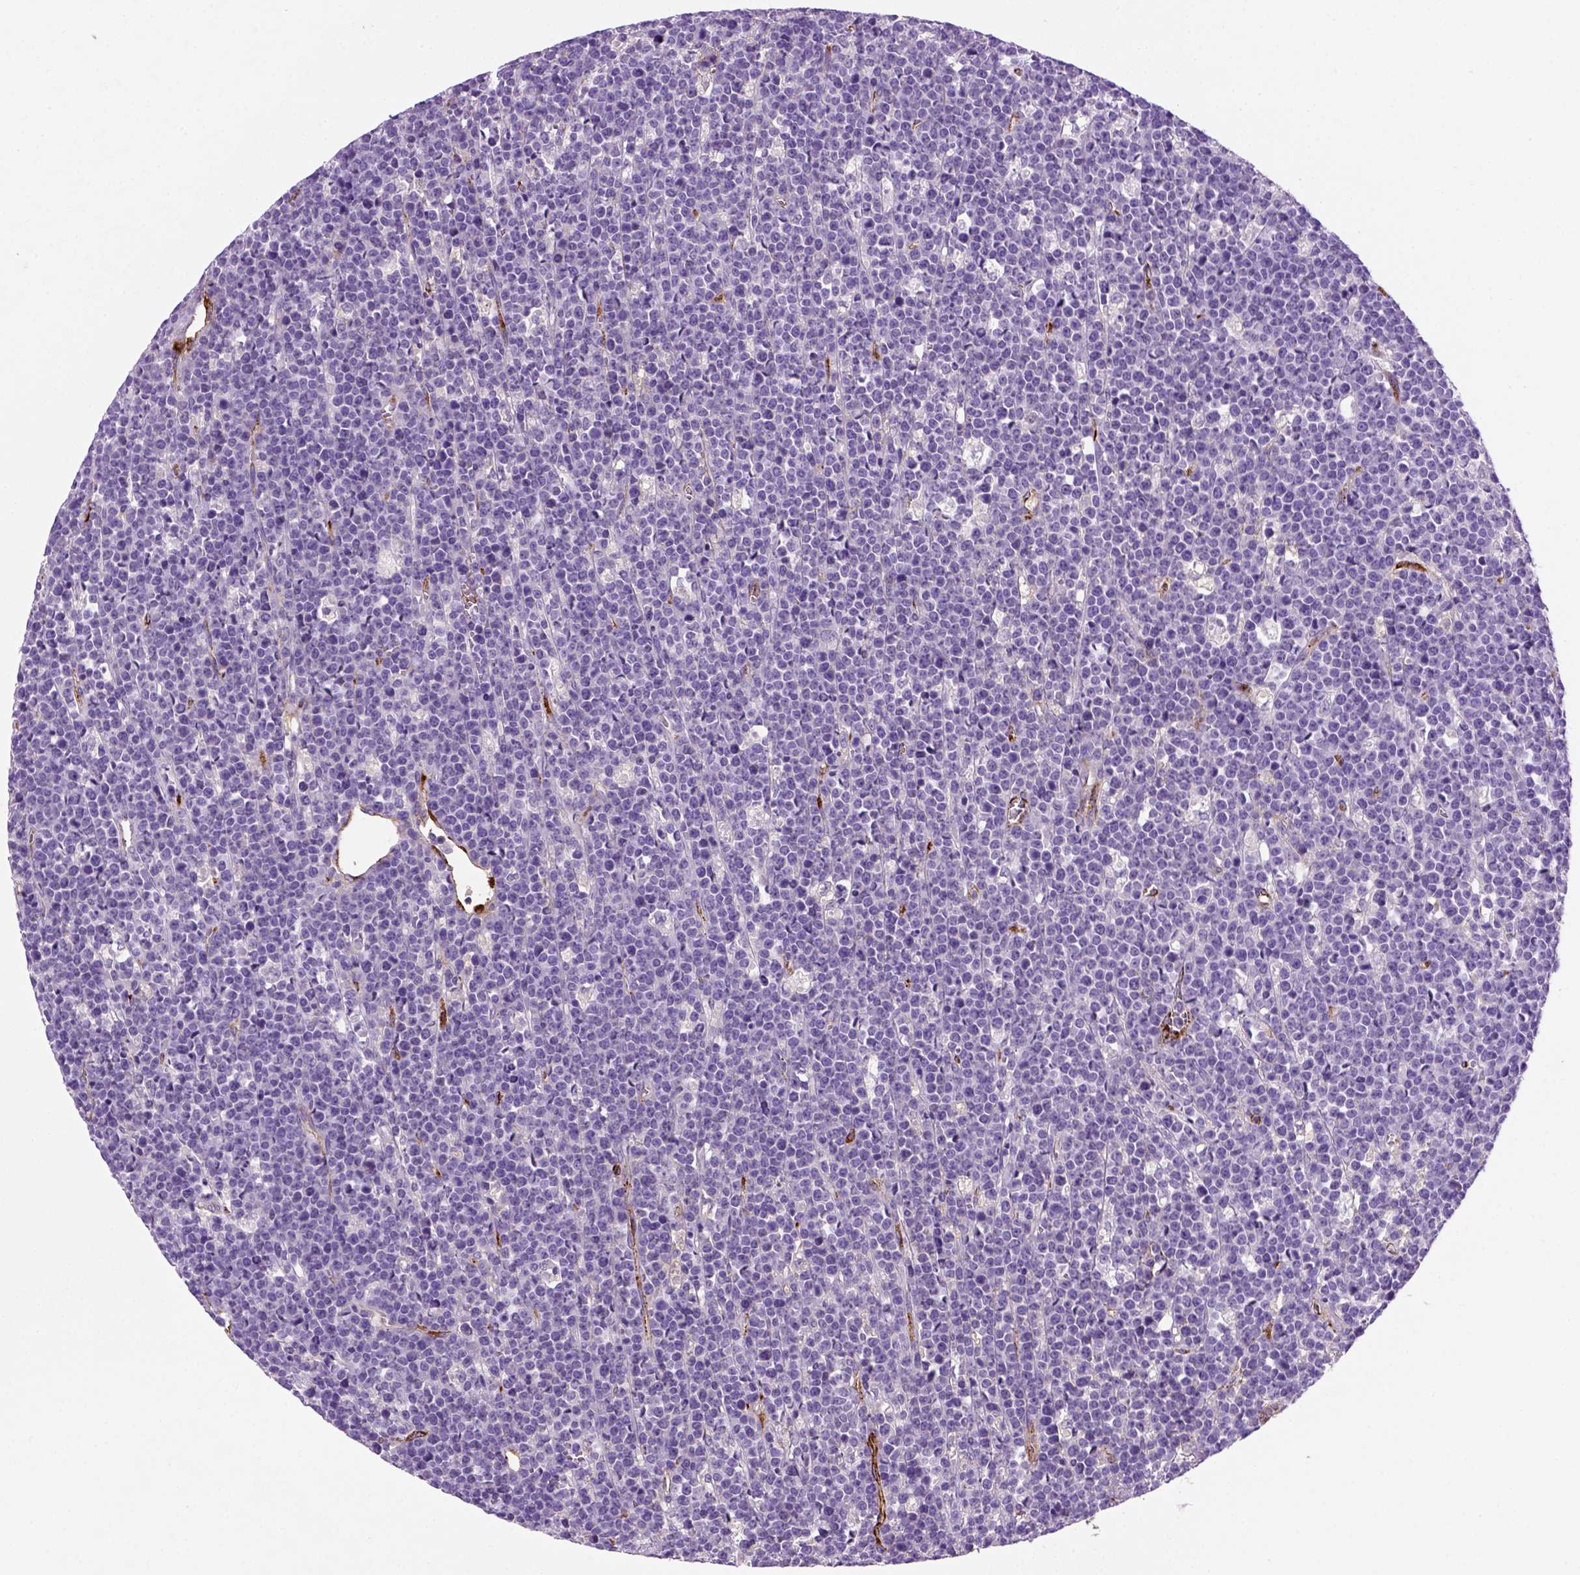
{"staining": {"intensity": "negative", "quantity": "none", "location": "none"}, "tissue": "lymphoma", "cell_type": "Tumor cells", "image_type": "cancer", "snomed": [{"axis": "morphology", "description": "Malignant lymphoma, non-Hodgkin's type, High grade"}, {"axis": "topography", "description": "Ovary"}], "caption": "The micrograph exhibits no significant expression in tumor cells of malignant lymphoma, non-Hodgkin's type (high-grade). (Brightfield microscopy of DAB IHC at high magnification).", "gene": "VWF", "patient": {"sex": "female", "age": 56}}